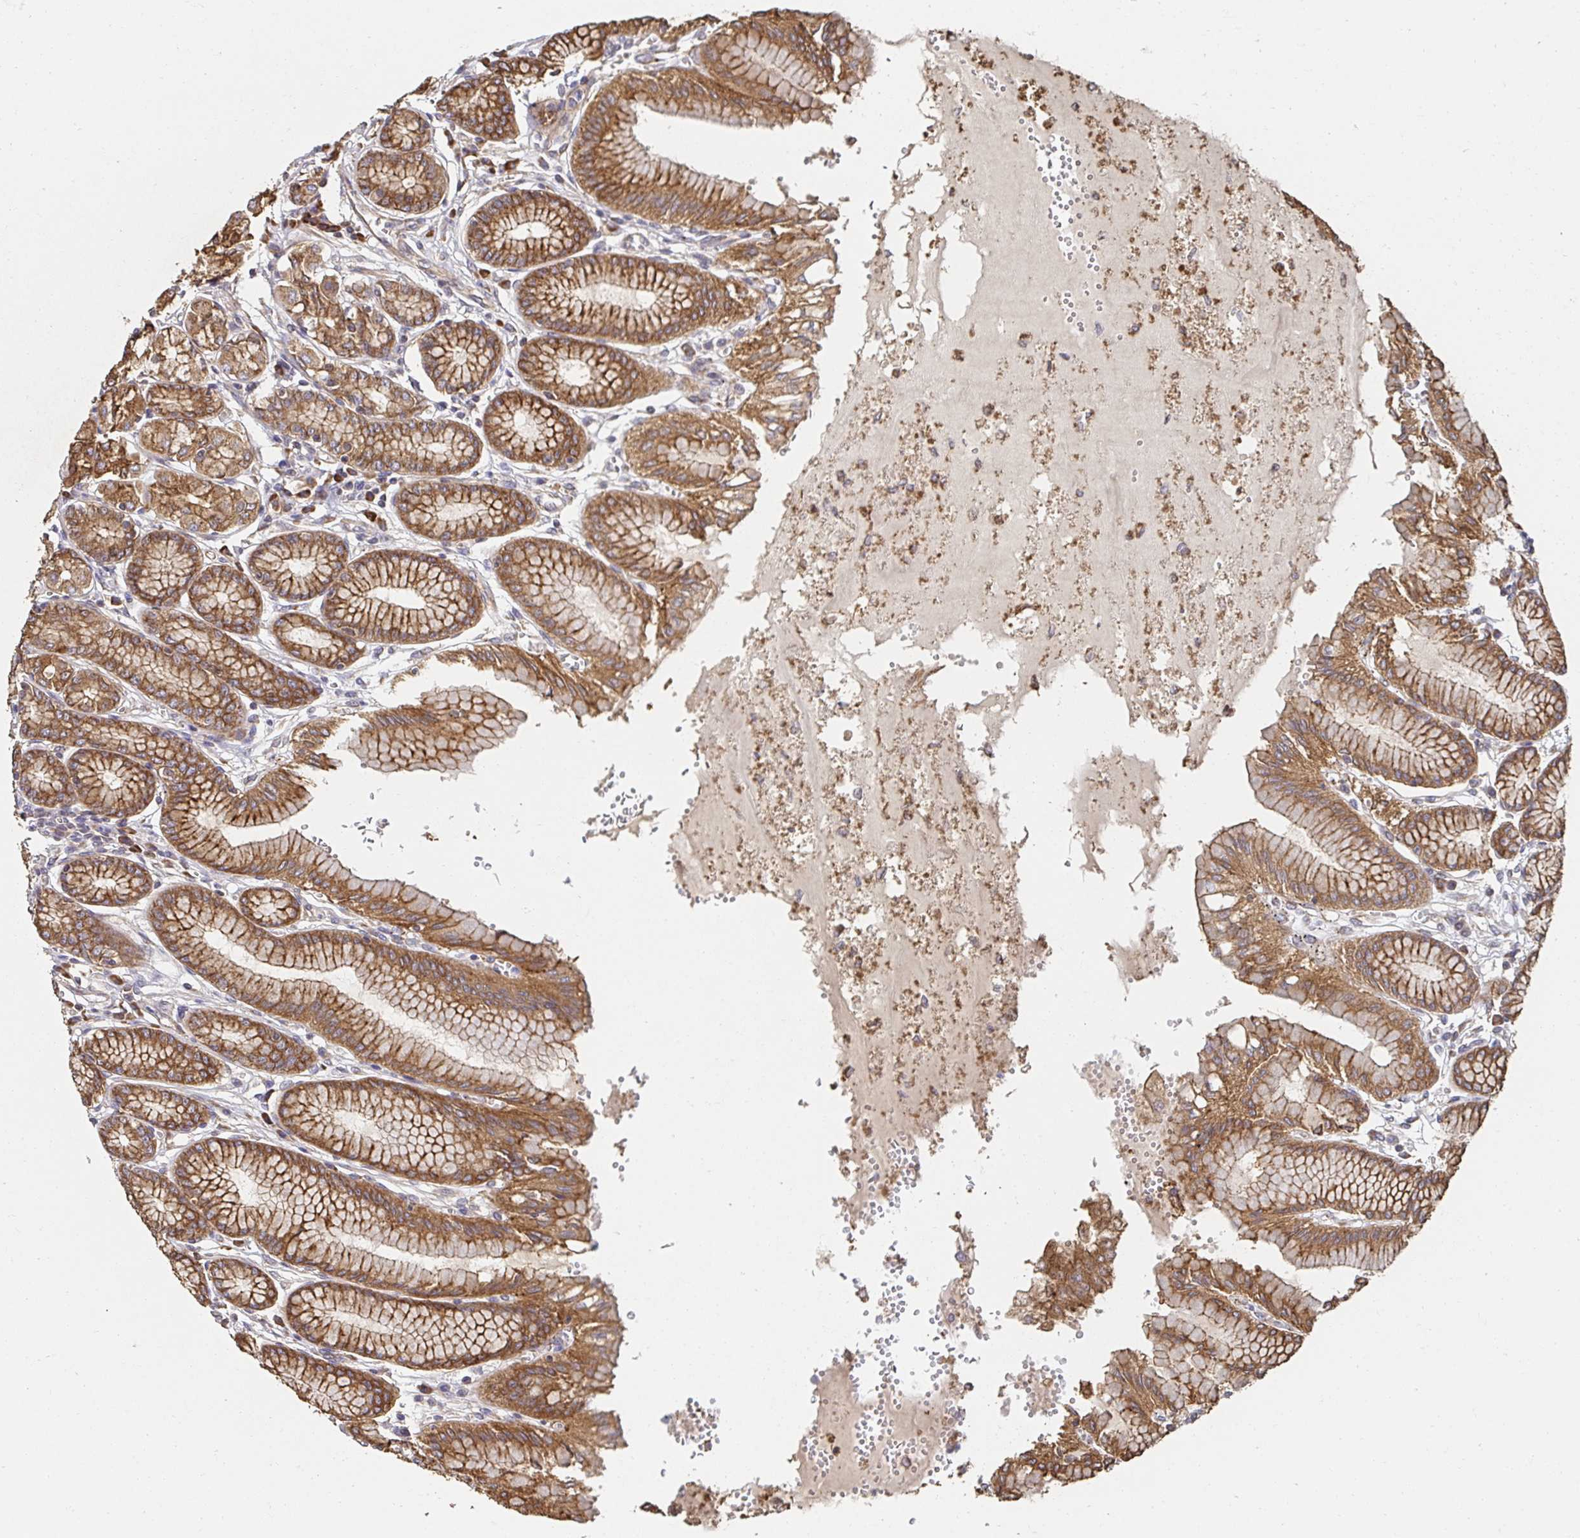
{"staining": {"intensity": "moderate", "quantity": ">75%", "location": "cytoplasmic/membranous"}, "tissue": "stomach", "cell_type": "Glandular cells", "image_type": "normal", "snomed": [{"axis": "morphology", "description": "Normal tissue, NOS"}, {"axis": "topography", "description": "Stomach"}, {"axis": "topography", "description": "Stomach, lower"}], "caption": "Immunohistochemistry (IHC) (DAB (3,3'-diaminobenzidine)) staining of unremarkable stomach exhibits moderate cytoplasmic/membranous protein staining in approximately >75% of glandular cells. The staining is performed using DAB brown chromogen to label protein expression. The nuclei are counter-stained blue using hematoxylin.", "gene": "APBB1", "patient": {"sex": "male", "age": 76}}